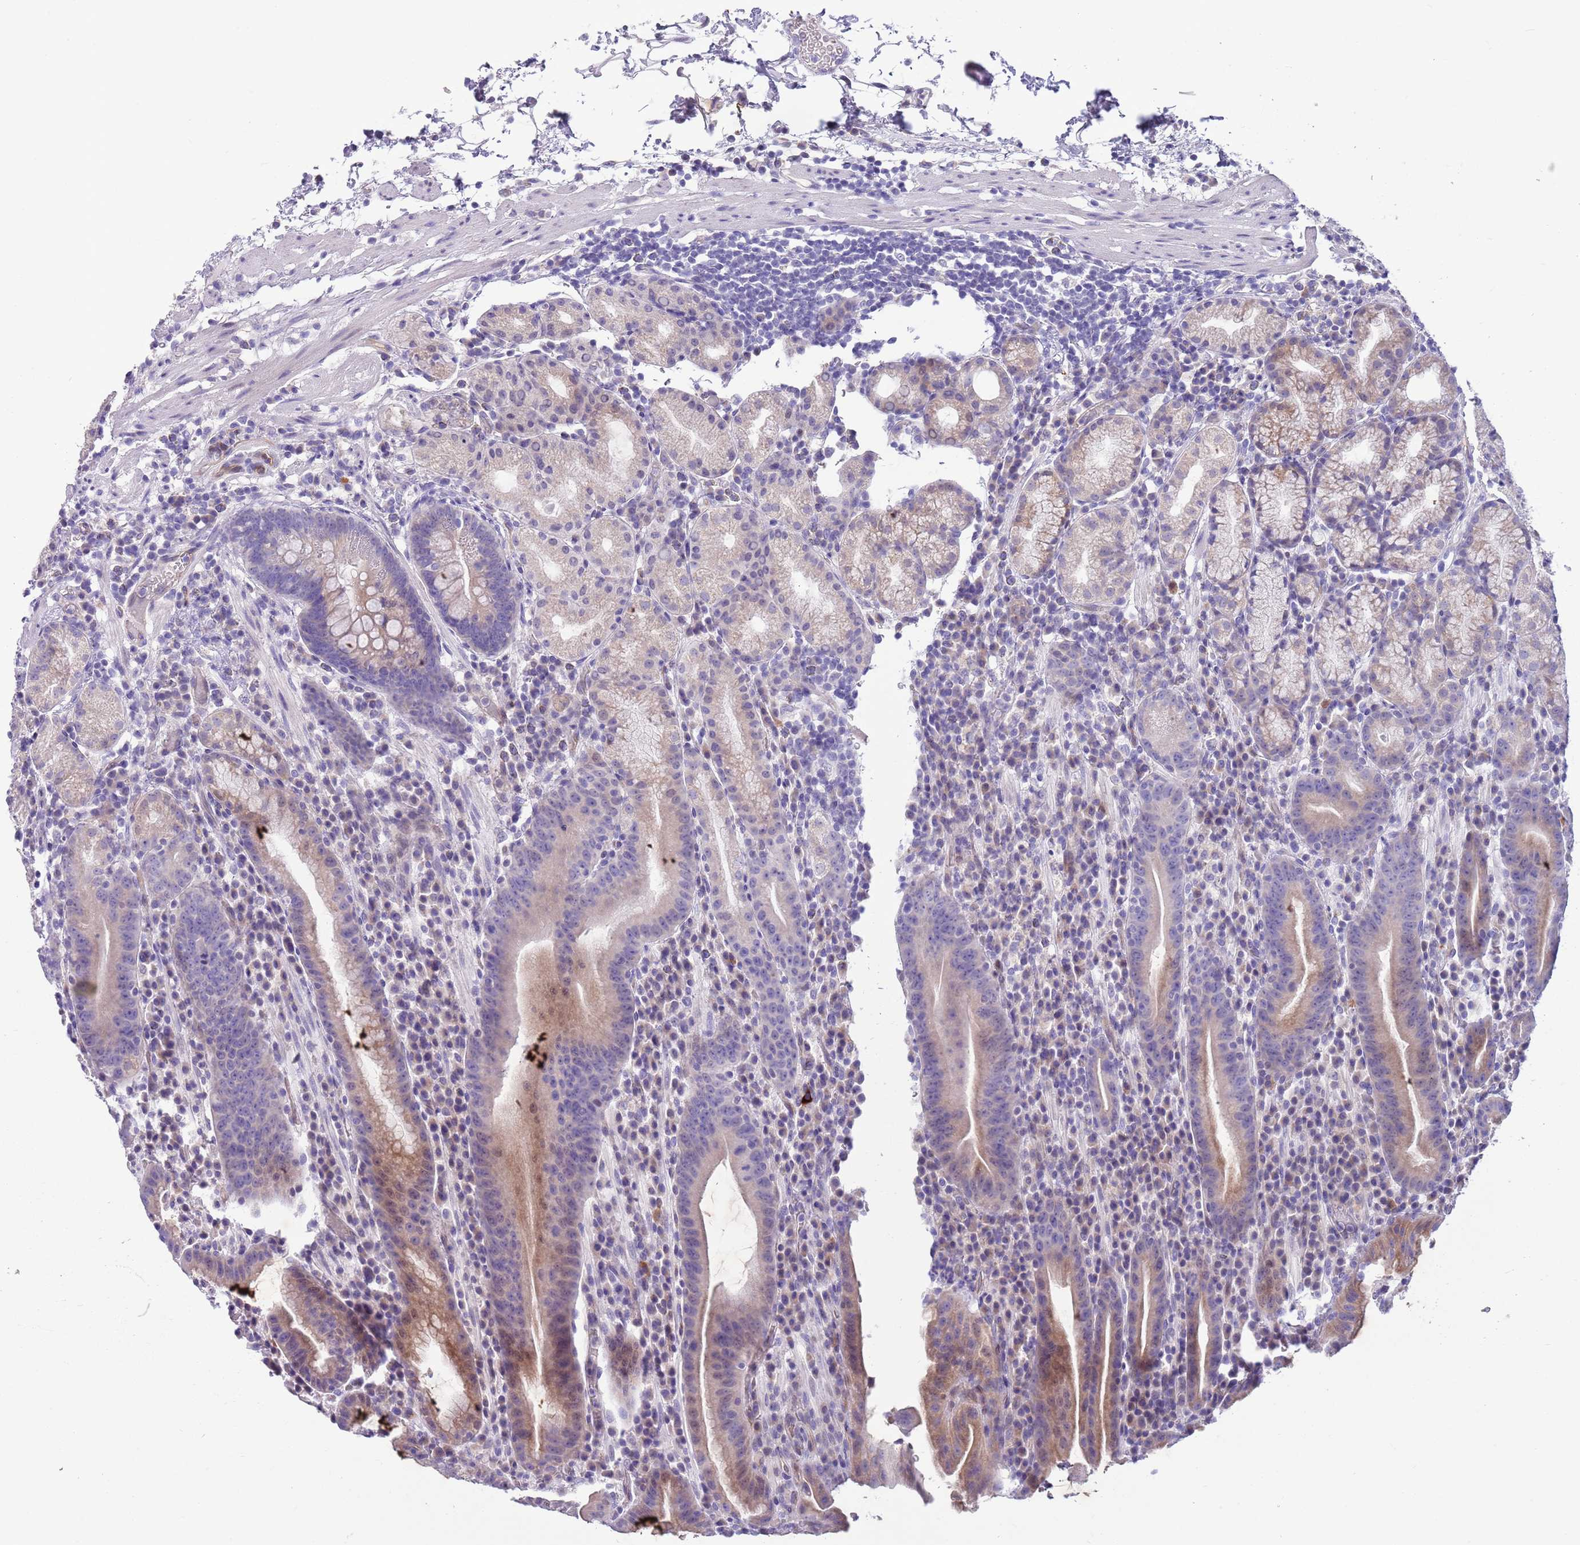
{"staining": {"intensity": "moderate", "quantity": "<25%", "location": "cytoplasmic/membranous"}, "tissue": "stomach", "cell_type": "Glandular cells", "image_type": "normal", "snomed": [{"axis": "morphology", "description": "Normal tissue, NOS"}, {"axis": "morphology", "description": "Inflammation, NOS"}, {"axis": "topography", "description": "Stomach"}], "caption": "Immunohistochemical staining of normal human stomach displays low levels of moderate cytoplasmic/membranous positivity in approximately <25% of glandular cells.", "gene": "BRMS1L", "patient": {"sex": "male", "age": 79}}